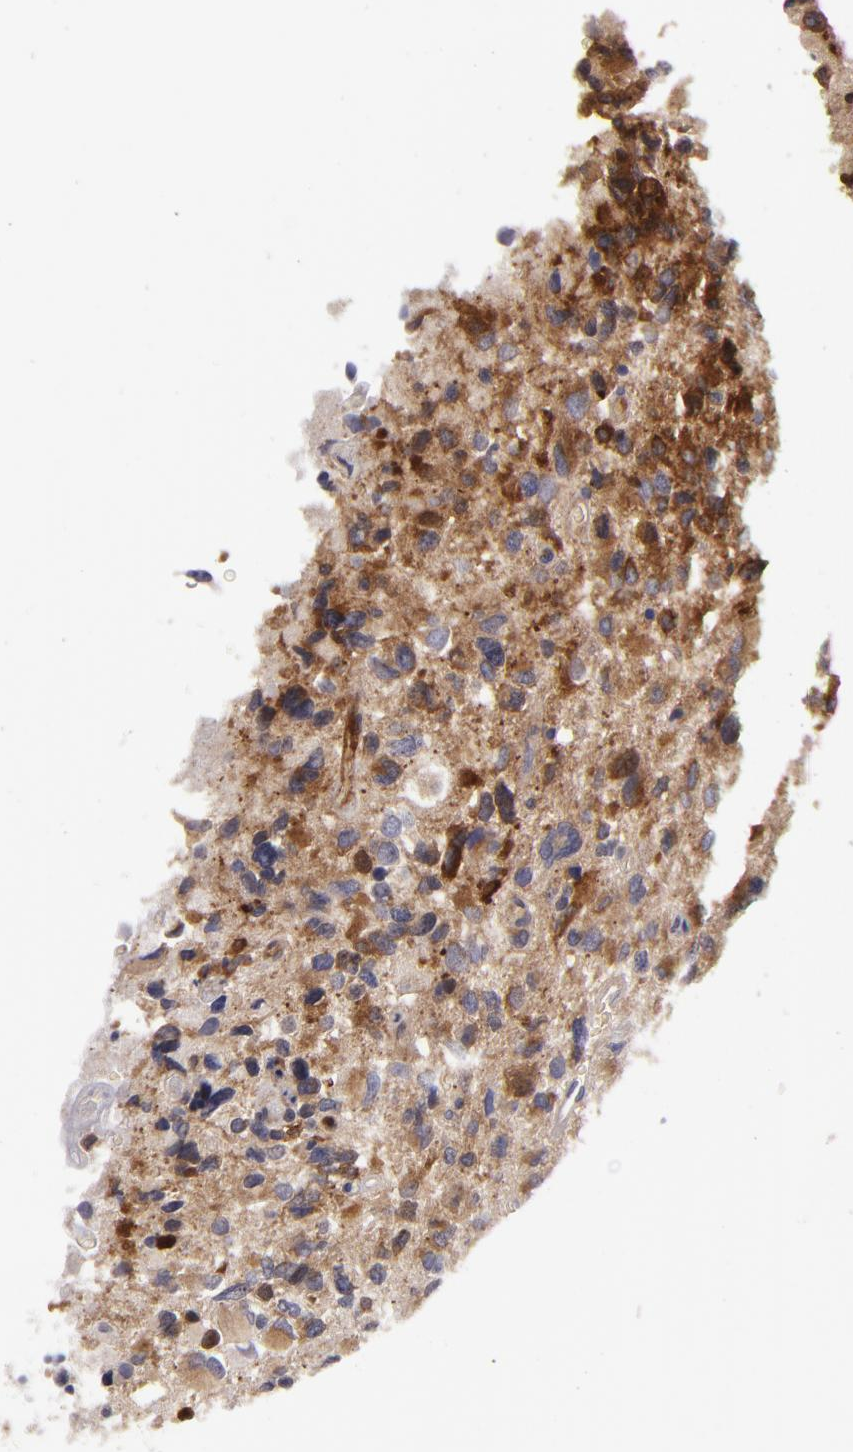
{"staining": {"intensity": "strong", "quantity": "25%-75%", "location": "cytoplasmic/membranous"}, "tissue": "glioma", "cell_type": "Tumor cells", "image_type": "cancer", "snomed": [{"axis": "morphology", "description": "Glioma, malignant, High grade"}, {"axis": "topography", "description": "Brain"}], "caption": "Human glioma stained with a protein marker demonstrates strong staining in tumor cells.", "gene": "MMP10", "patient": {"sex": "male", "age": 69}}